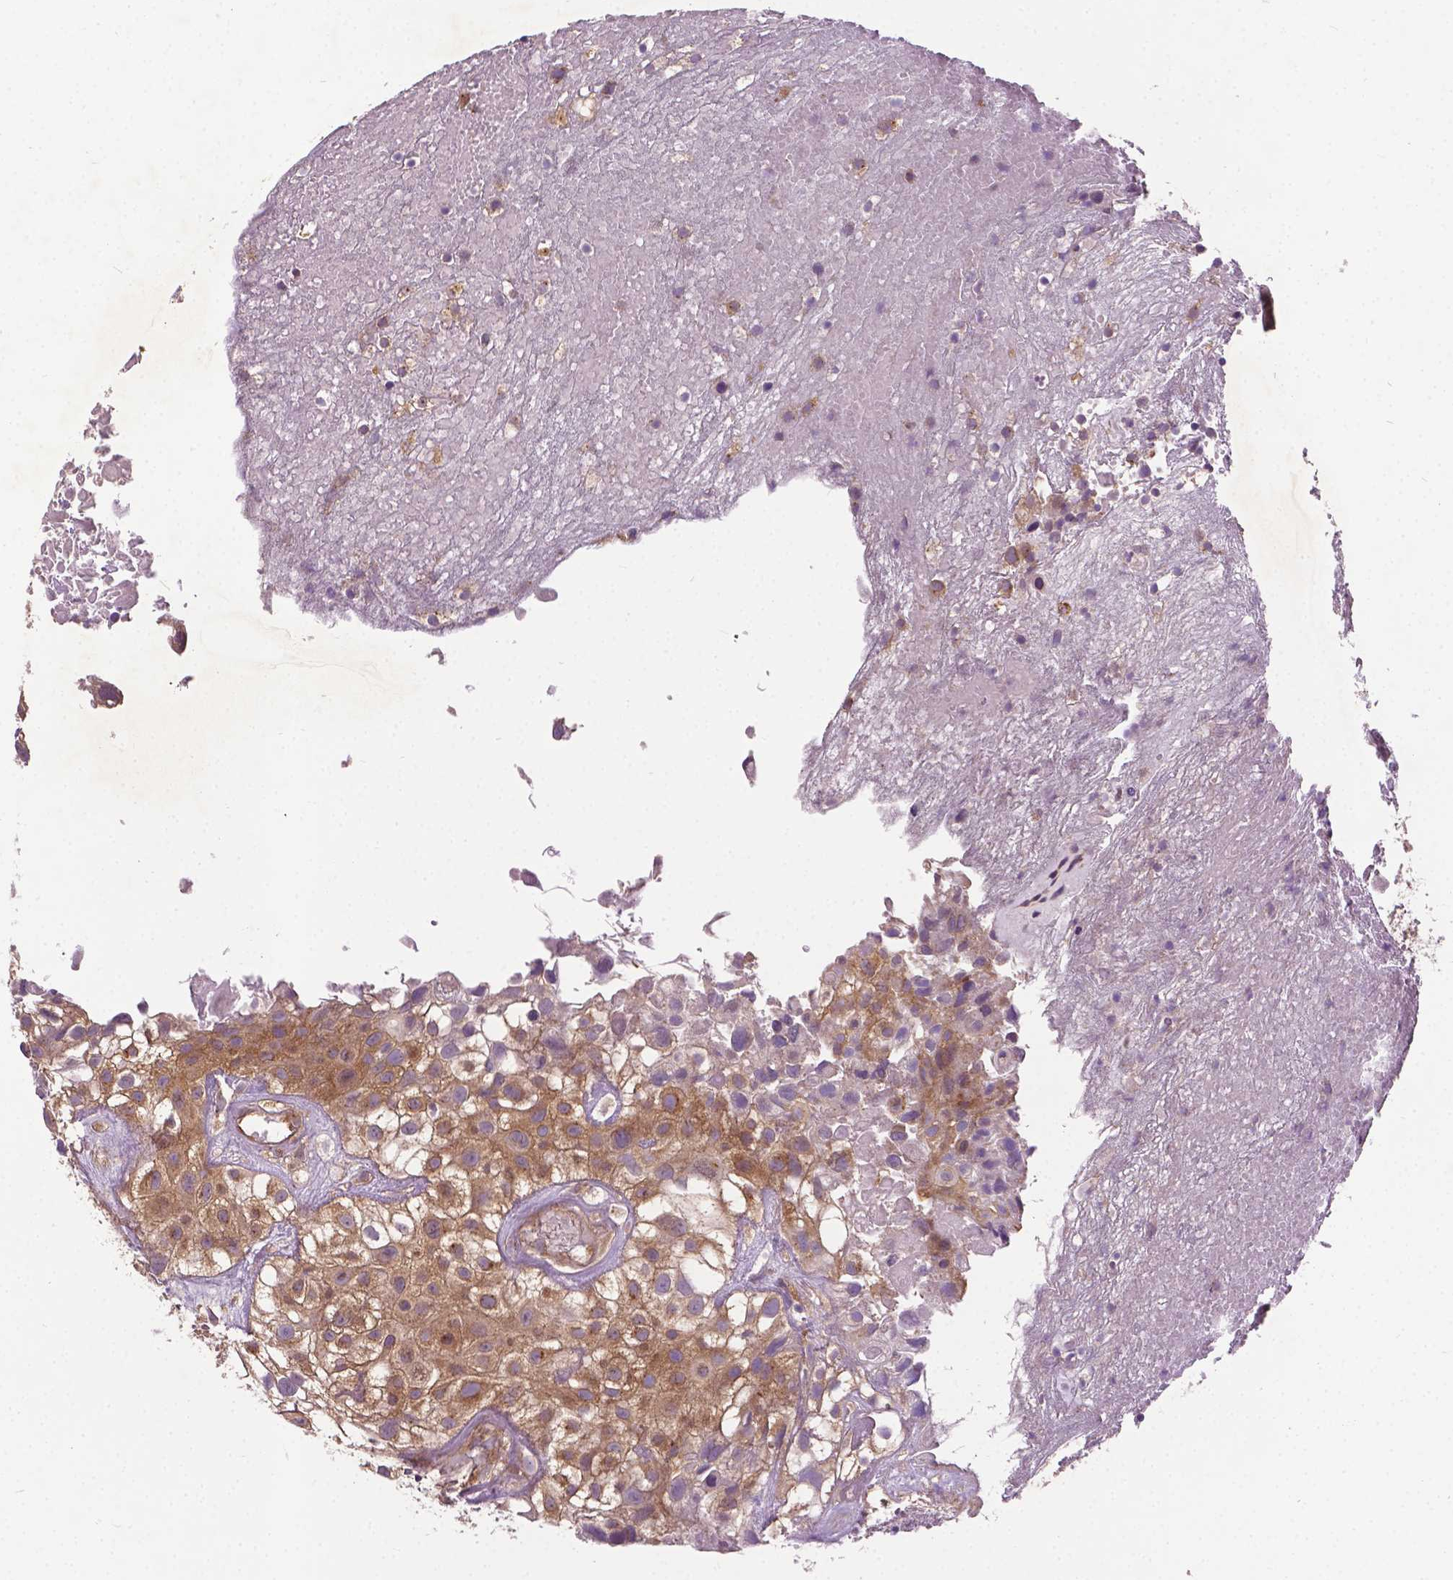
{"staining": {"intensity": "moderate", "quantity": ">75%", "location": "cytoplasmic/membranous"}, "tissue": "urothelial cancer", "cell_type": "Tumor cells", "image_type": "cancer", "snomed": [{"axis": "morphology", "description": "Urothelial carcinoma, High grade"}, {"axis": "topography", "description": "Urinary bladder"}], "caption": "DAB immunohistochemical staining of urothelial carcinoma (high-grade) exhibits moderate cytoplasmic/membranous protein expression in approximately >75% of tumor cells.", "gene": "MZT1", "patient": {"sex": "male", "age": 56}}